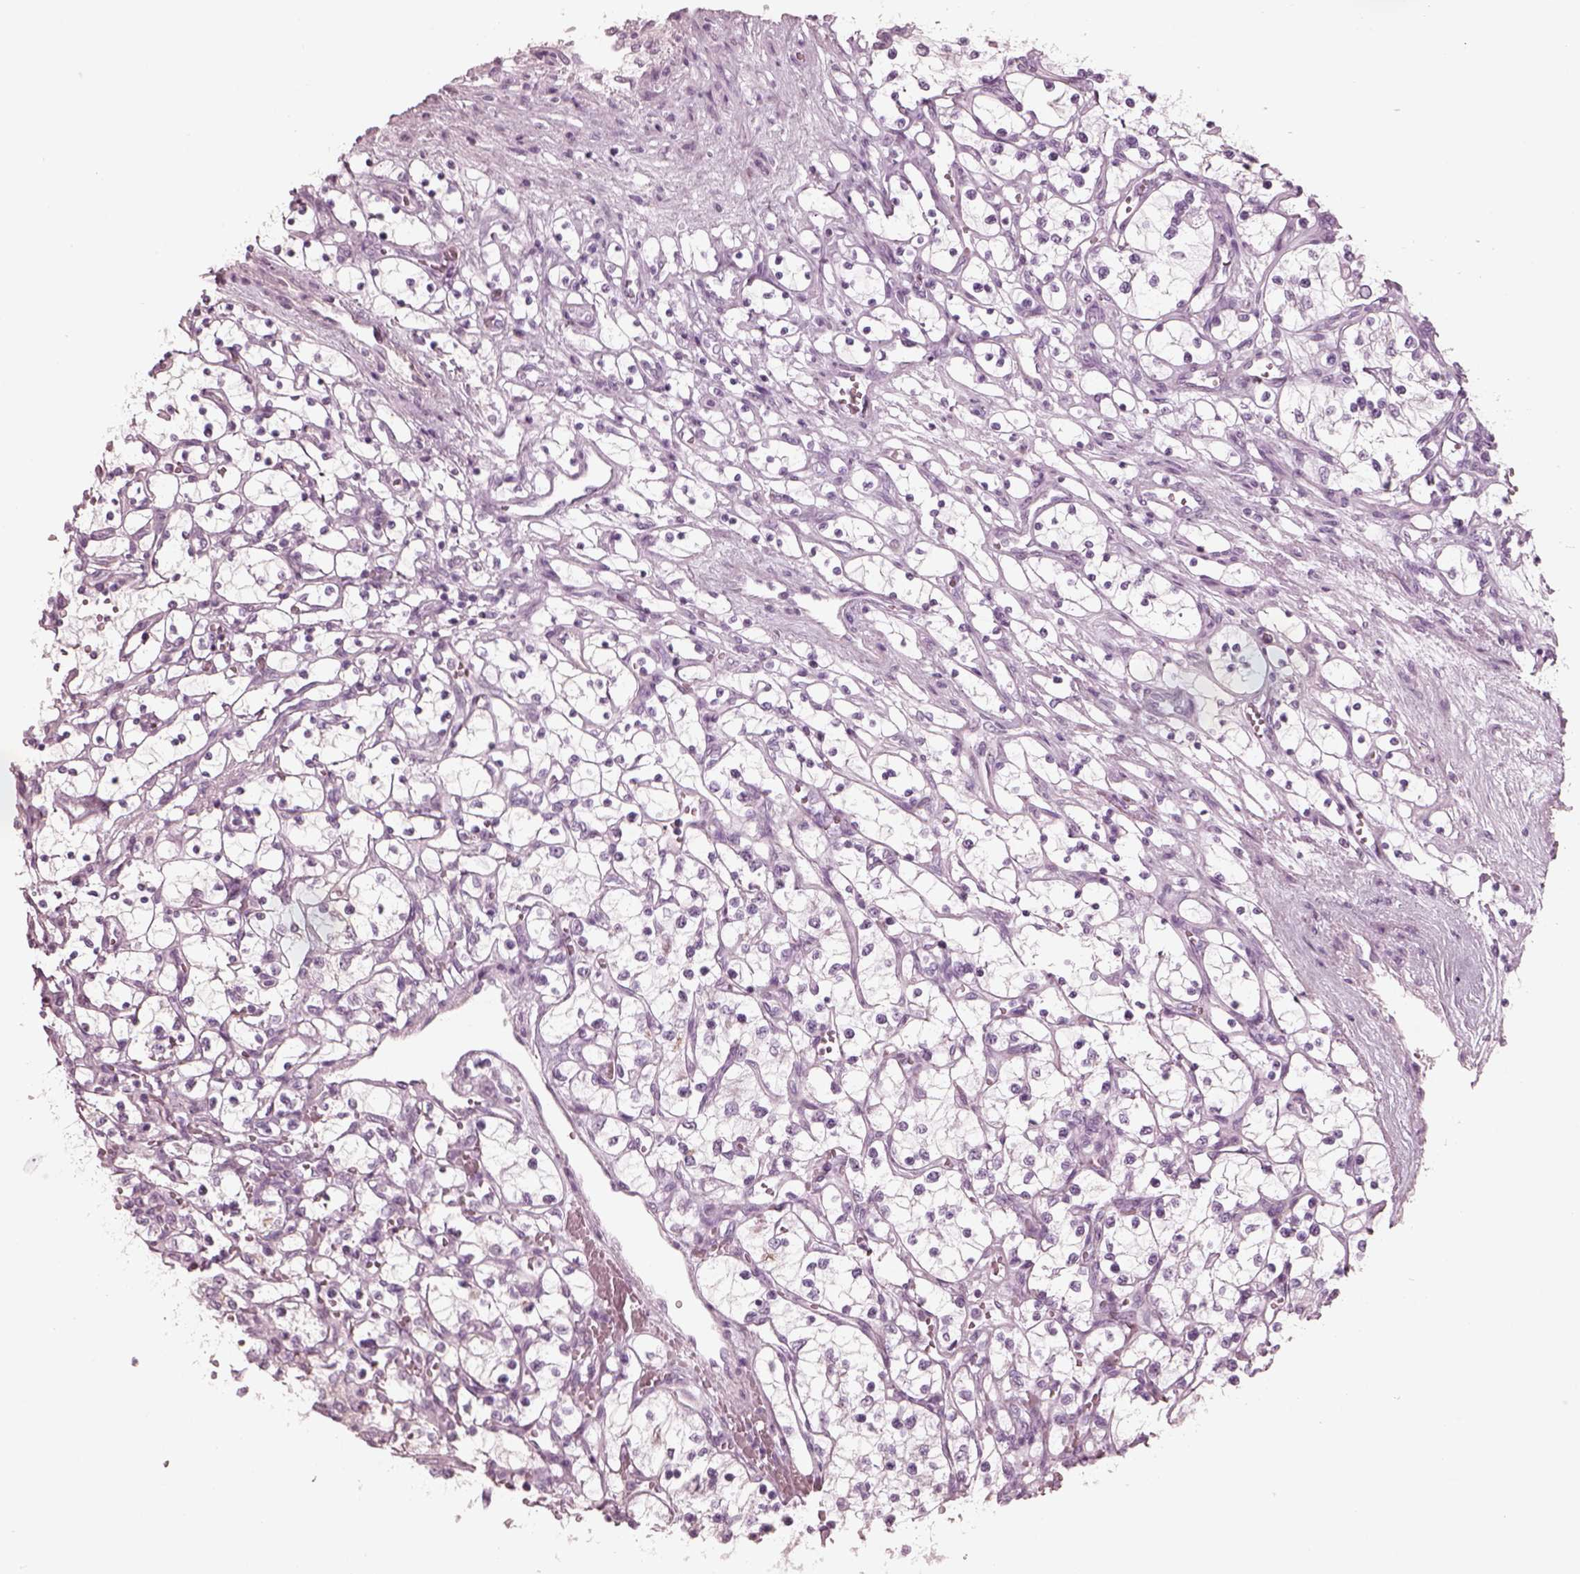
{"staining": {"intensity": "negative", "quantity": "none", "location": "none"}, "tissue": "renal cancer", "cell_type": "Tumor cells", "image_type": "cancer", "snomed": [{"axis": "morphology", "description": "Adenocarcinoma, NOS"}, {"axis": "topography", "description": "Kidney"}], "caption": "Immunohistochemistry (IHC) histopathology image of human renal cancer stained for a protein (brown), which shows no staining in tumor cells.", "gene": "KRTAP24-1", "patient": {"sex": "female", "age": 69}}